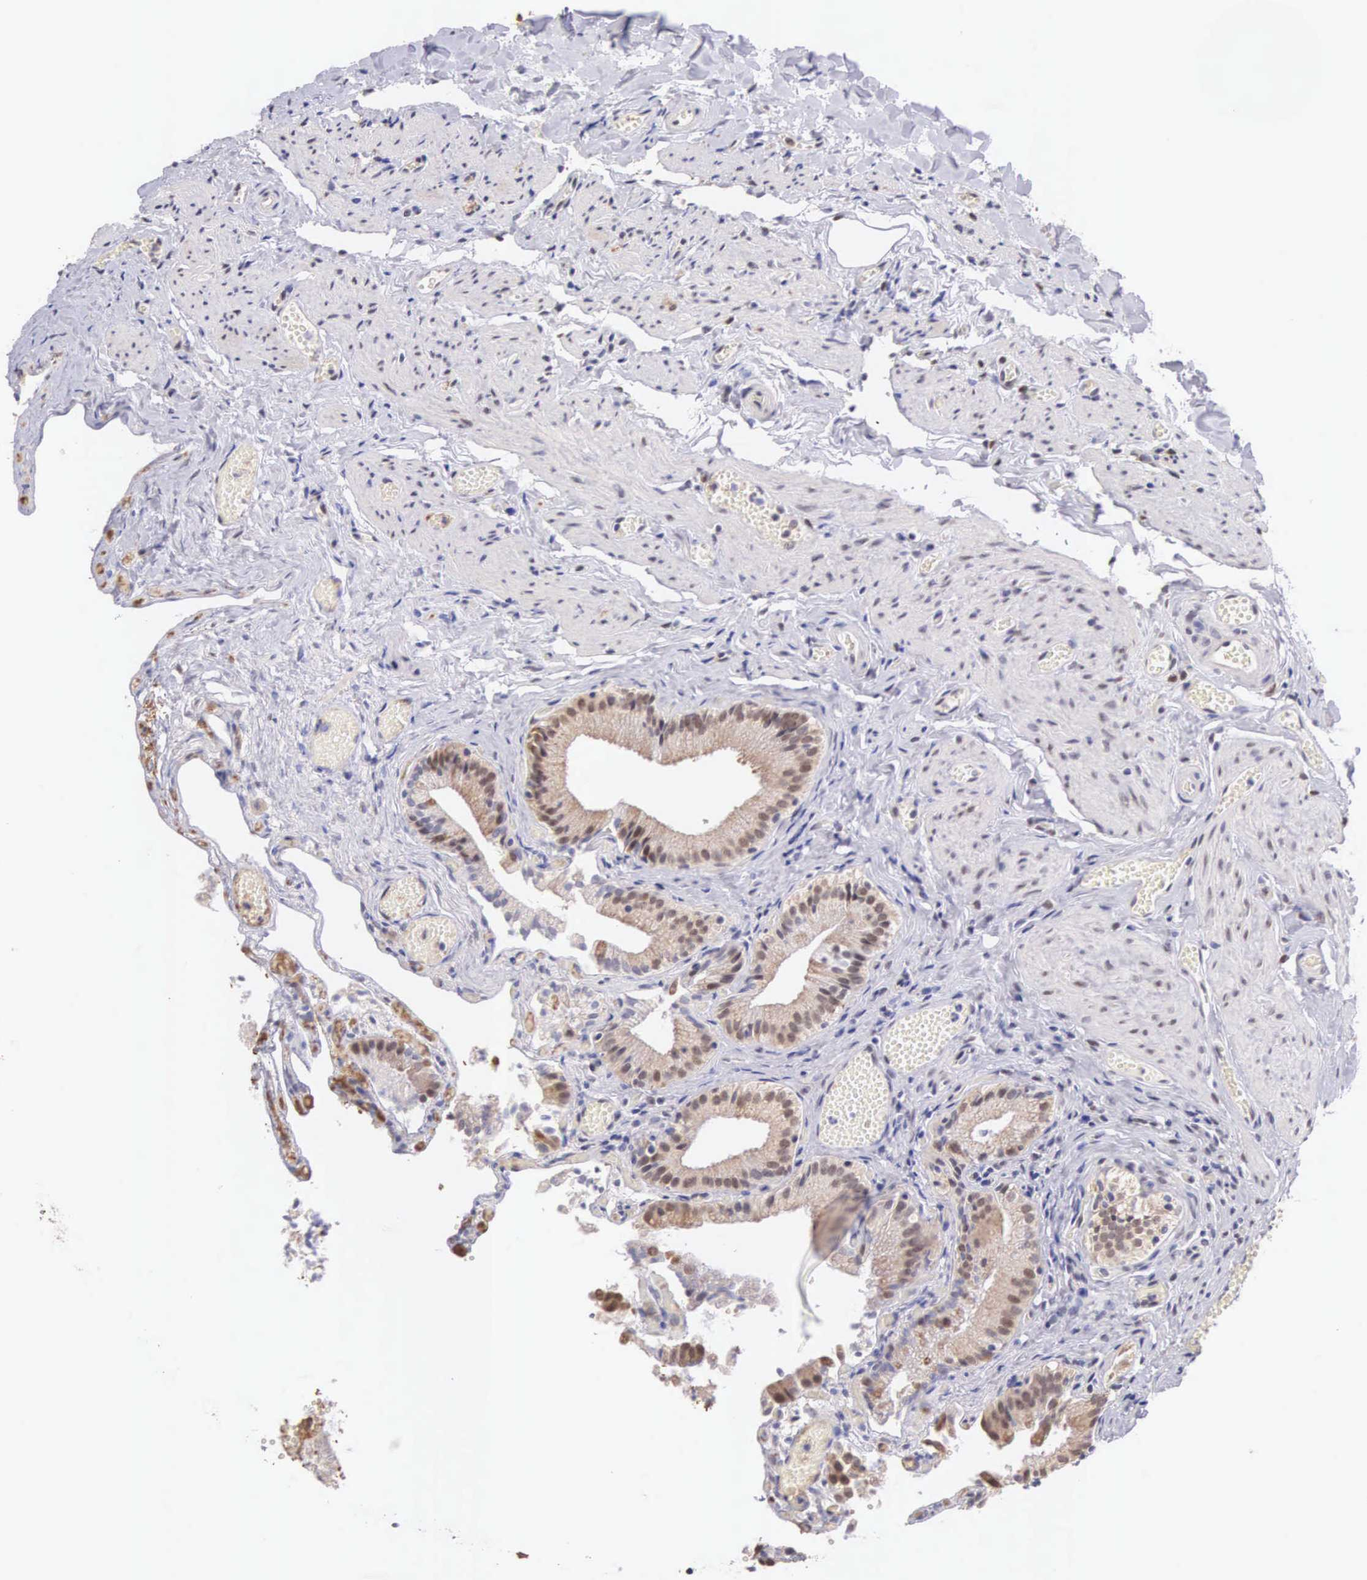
{"staining": {"intensity": "weak", "quantity": "25%-75%", "location": "nuclear"}, "tissue": "gallbladder", "cell_type": "Glandular cells", "image_type": "normal", "snomed": [{"axis": "morphology", "description": "Normal tissue, NOS"}, {"axis": "topography", "description": "Gallbladder"}], "caption": "High-magnification brightfield microscopy of normal gallbladder stained with DAB (brown) and counterstained with hematoxylin (blue). glandular cells exhibit weak nuclear positivity is seen in approximately25%-75% of cells. The protein is shown in brown color, while the nuclei are stained blue.", "gene": "HMGXB4", "patient": {"sex": "female", "age": 44}}